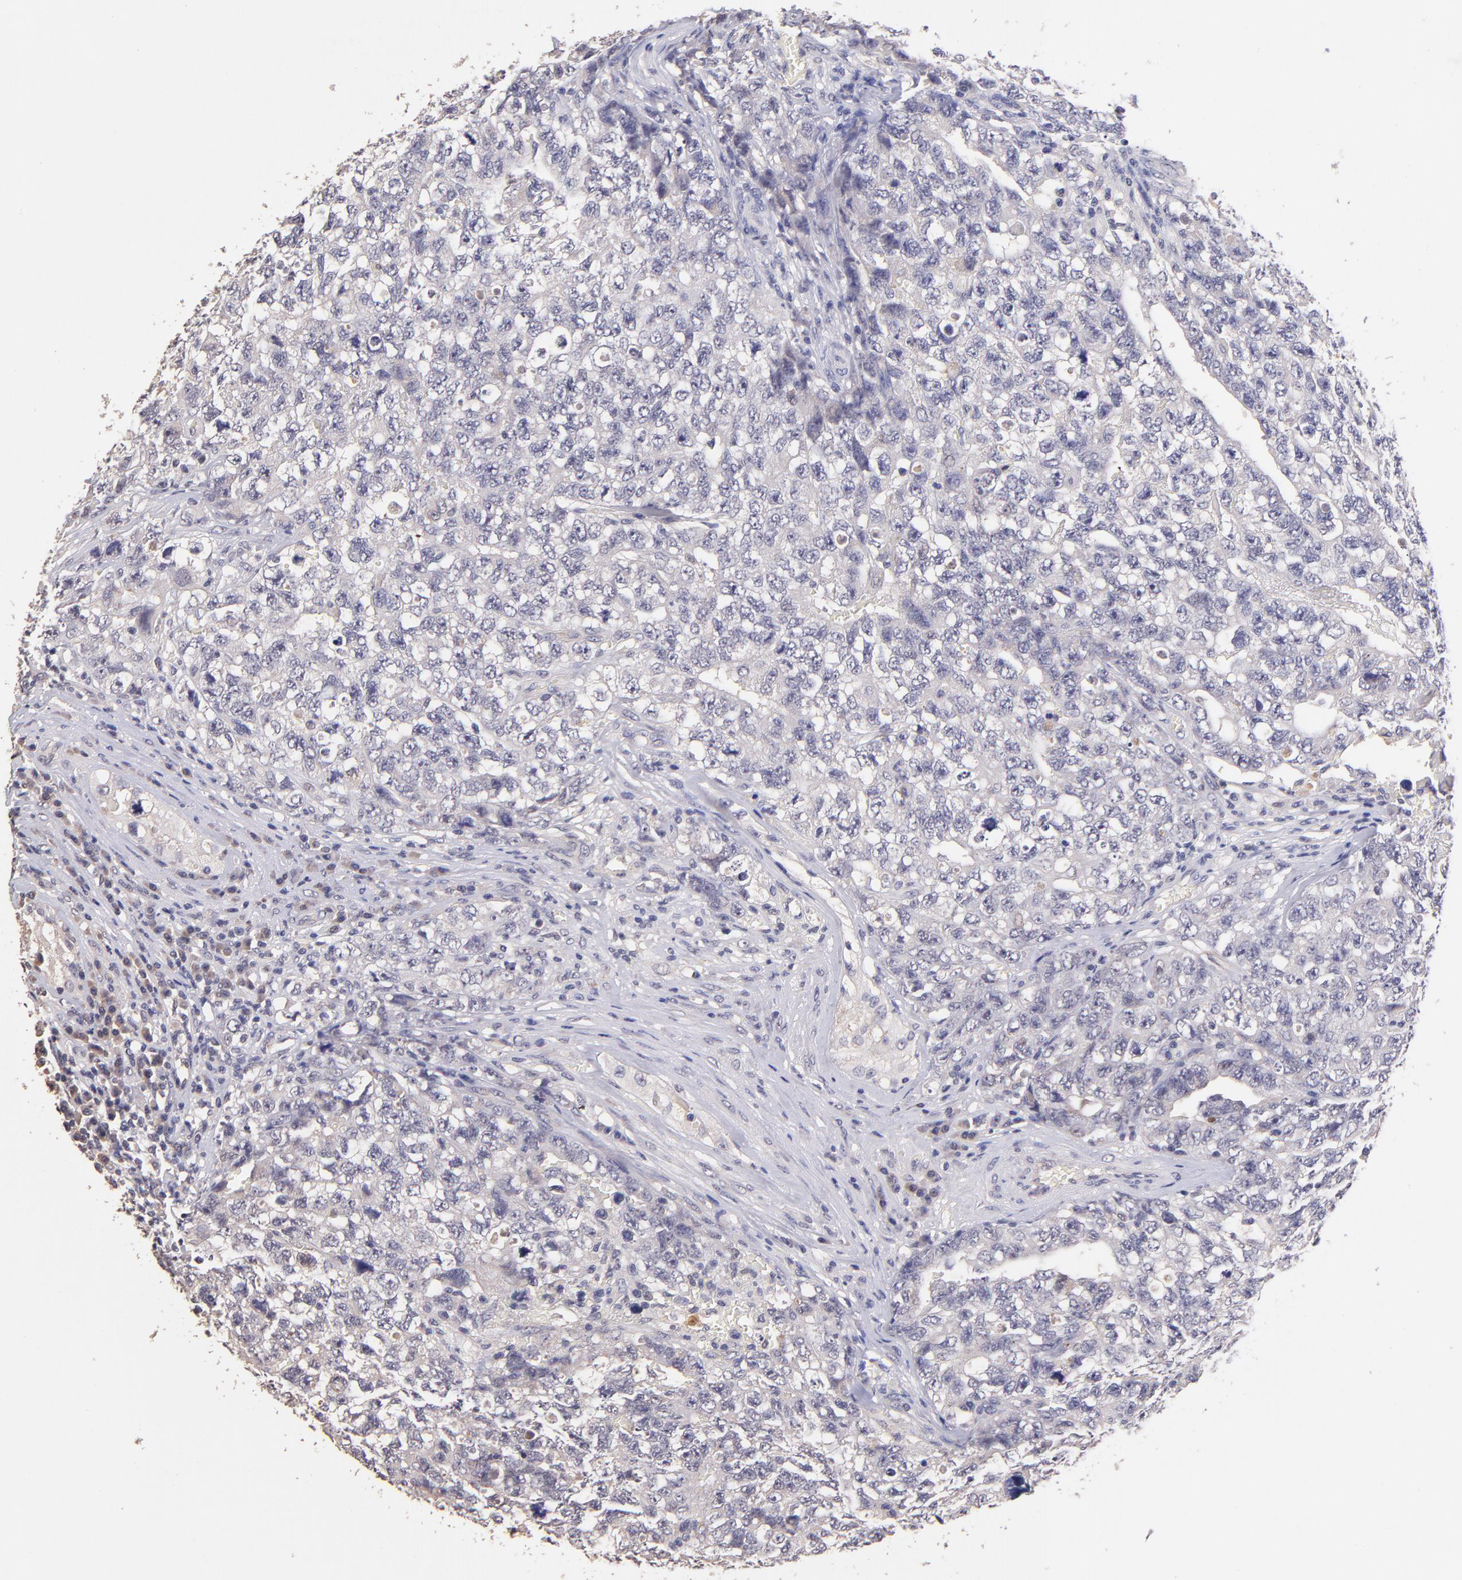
{"staining": {"intensity": "negative", "quantity": "none", "location": "none"}, "tissue": "testis cancer", "cell_type": "Tumor cells", "image_type": "cancer", "snomed": [{"axis": "morphology", "description": "Carcinoma, Embryonal, NOS"}, {"axis": "topography", "description": "Testis"}], "caption": "This is a image of immunohistochemistry staining of testis cancer (embryonal carcinoma), which shows no positivity in tumor cells.", "gene": "RNASEL", "patient": {"sex": "male", "age": 31}}